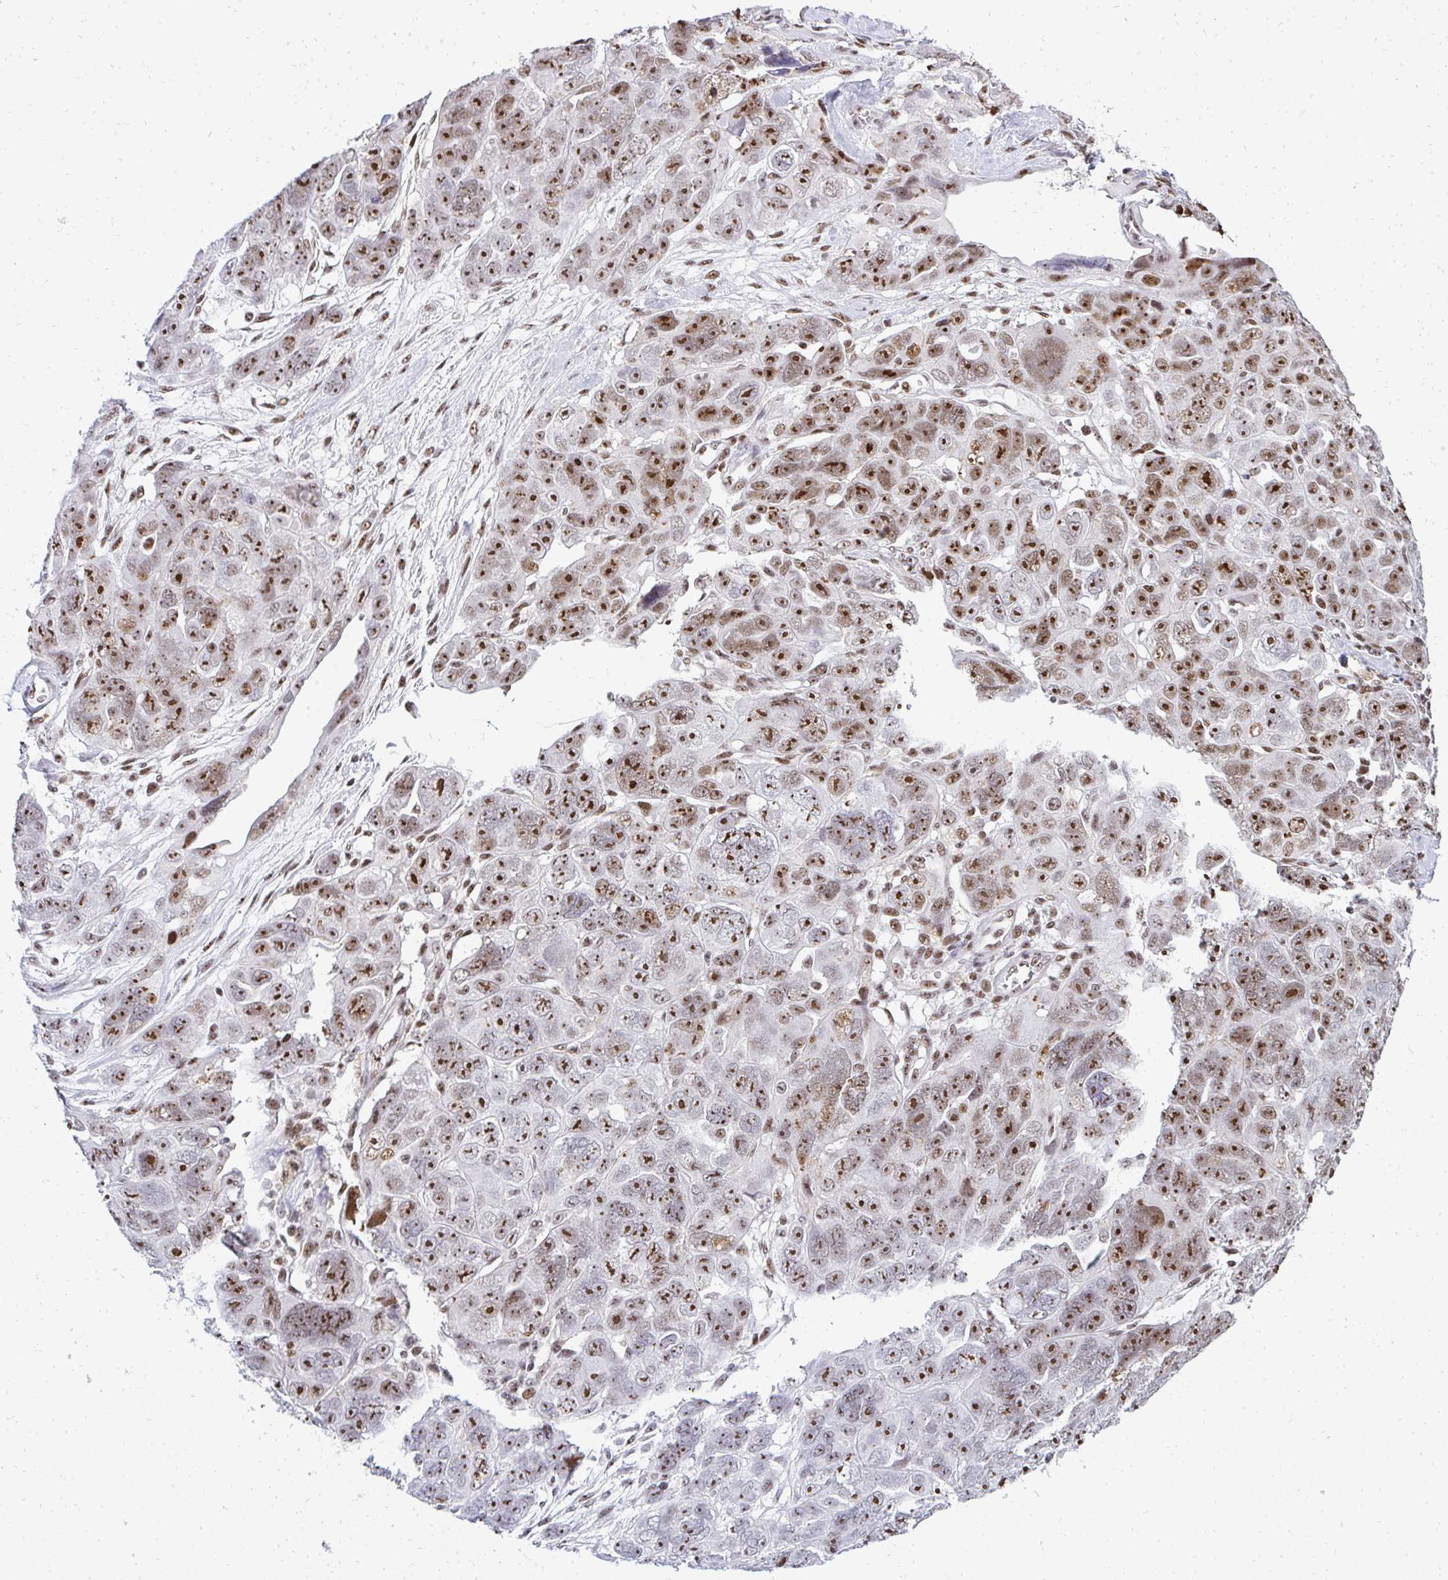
{"staining": {"intensity": "moderate", "quantity": ">75%", "location": "nuclear"}, "tissue": "ovarian cancer", "cell_type": "Tumor cells", "image_type": "cancer", "snomed": [{"axis": "morphology", "description": "Cystadenocarcinoma, serous, NOS"}, {"axis": "topography", "description": "Ovary"}], "caption": "This histopathology image exhibits ovarian cancer (serous cystadenocarcinoma) stained with immunohistochemistry (IHC) to label a protein in brown. The nuclear of tumor cells show moderate positivity for the protein. Nuclei are counter-stained blue.", "gene": "SIRT7", "patient": {"sex": "female", "age": 63}}